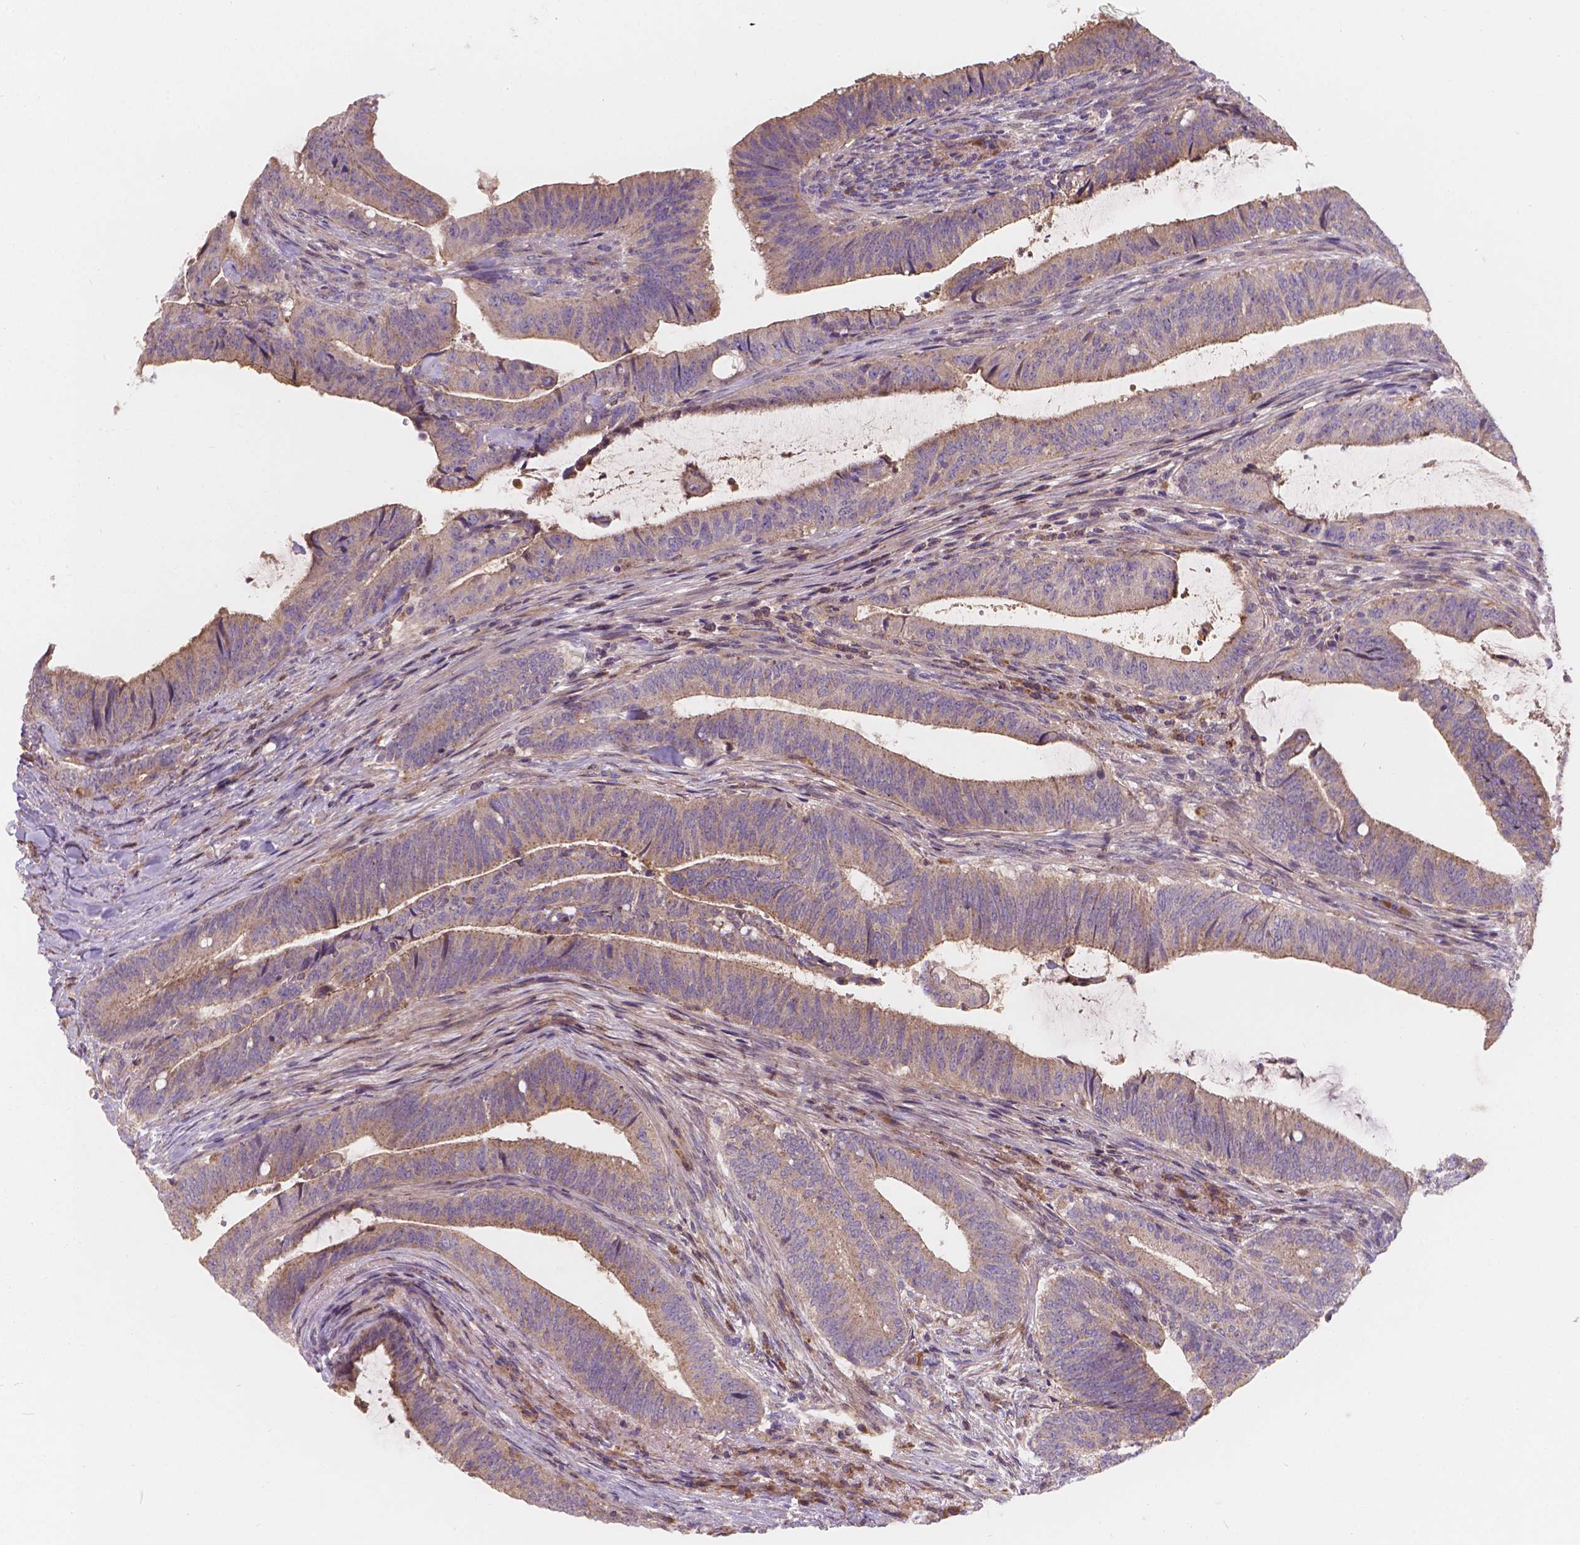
{"staining": {"intensity": "moderate", "quantity": ">75%", "location": "cytoplasmic/membranous"}, "tissue": "colorectal cancer", "cell_type": "Tumor cells", "image_type": "cancer", "snomed": [{"axis": "morphology", "description": "Adenocarcinoma, NOS"}, {"axis": "topography", "description": "Colon"}], "caption": "Immunohistochemical staining of colorectal adenocarcinoma shows medium levels of moderate cytoplasmic/membranous positivity in approximately >75% of tumor cells.", "gene": "CDK10", "patient": {"sex": "female", "age": 43}}